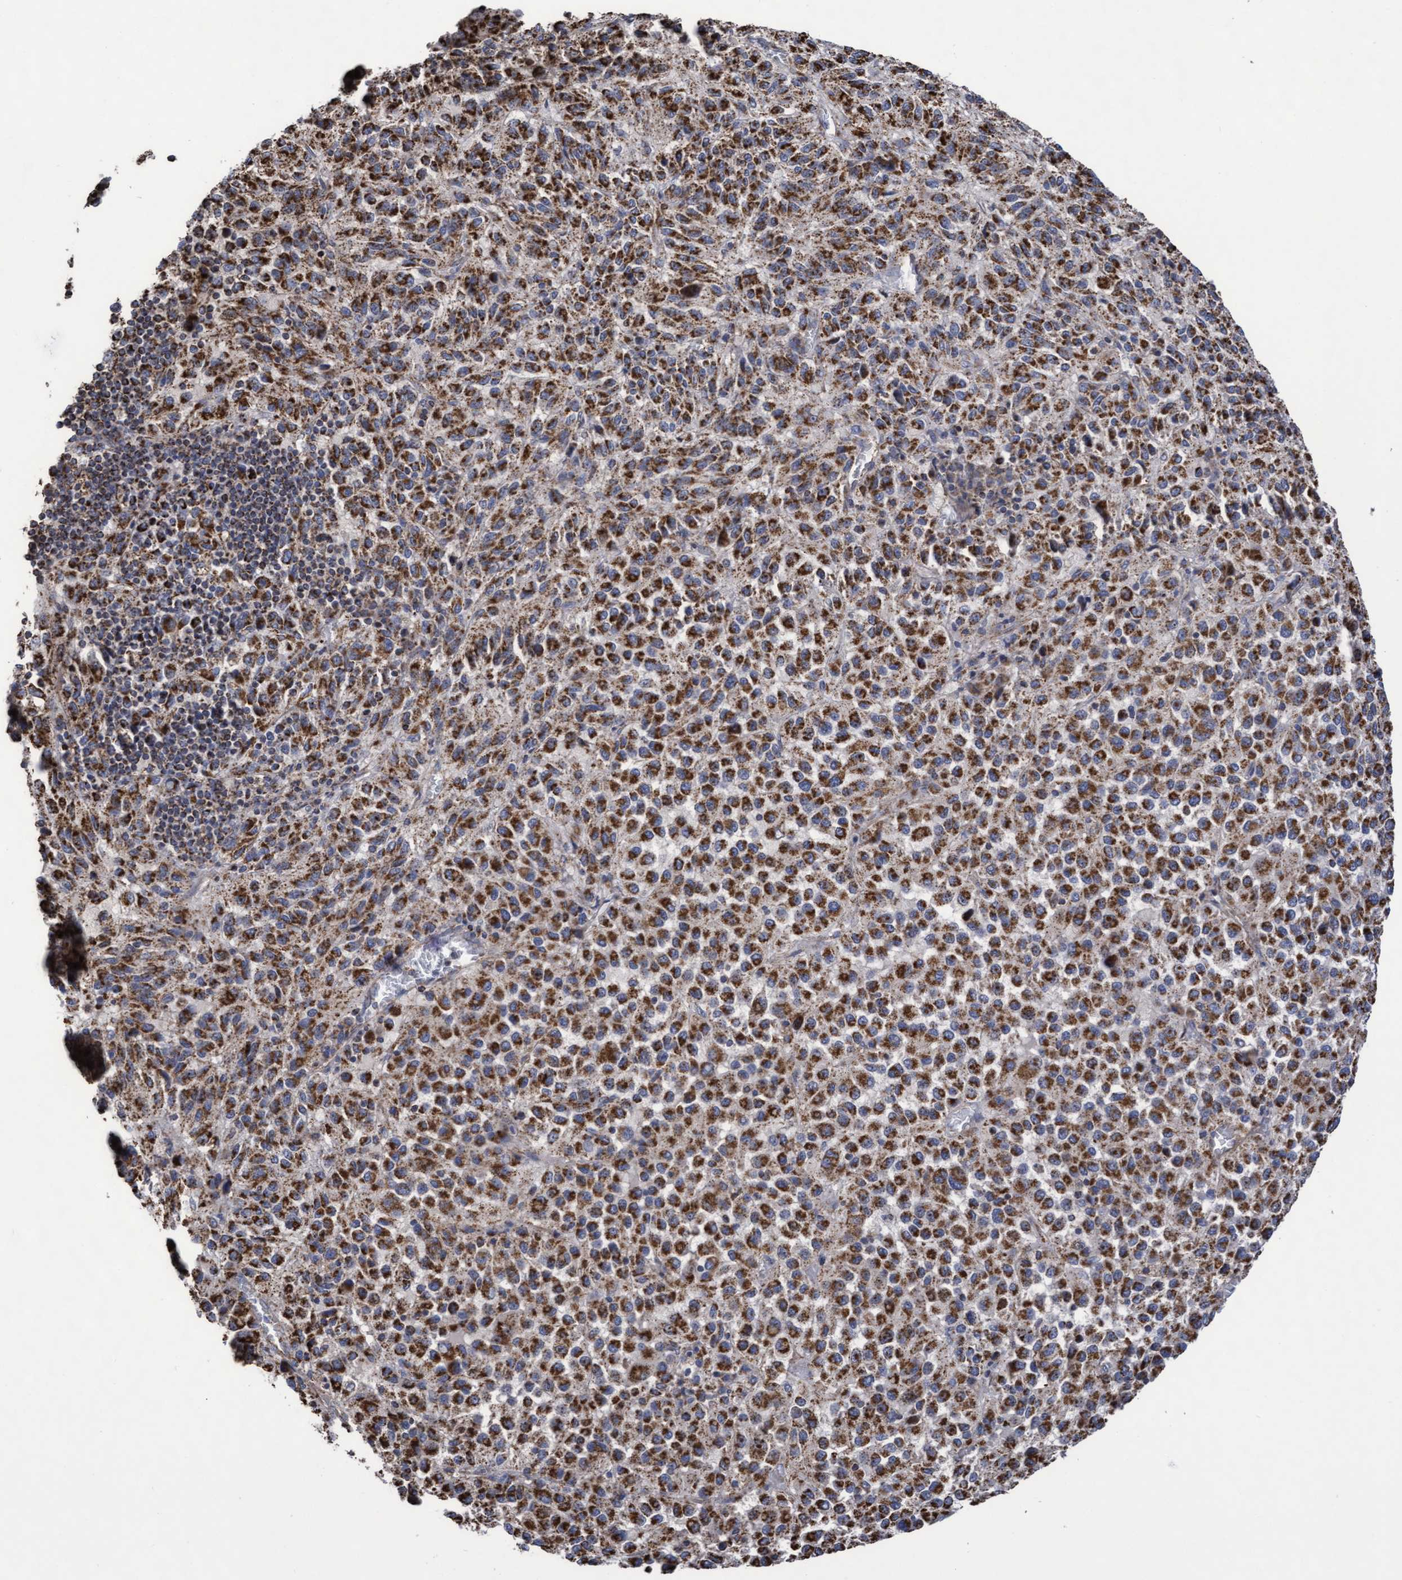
{"staining": {"intensity": "strong", "quantity": ">75%", "location": "cytoplasmic/membranous"}, "tissue": "melanoma", "cell_type": "Tumor cells", "image_type": "cancer", "snomed": [{"axis": "morphology", "description": "Malignant melanoma, Metastatic site"}, {"axis": "topography", "description": "Lung"}], "caption": "The photomicrograph displays staining of melanoma, revealing strong cytoplasmic/membranous protein positivity (brown color) within tumor cells.", "gene": "COBL", "patient": {"sex": "male", "age": 64}}